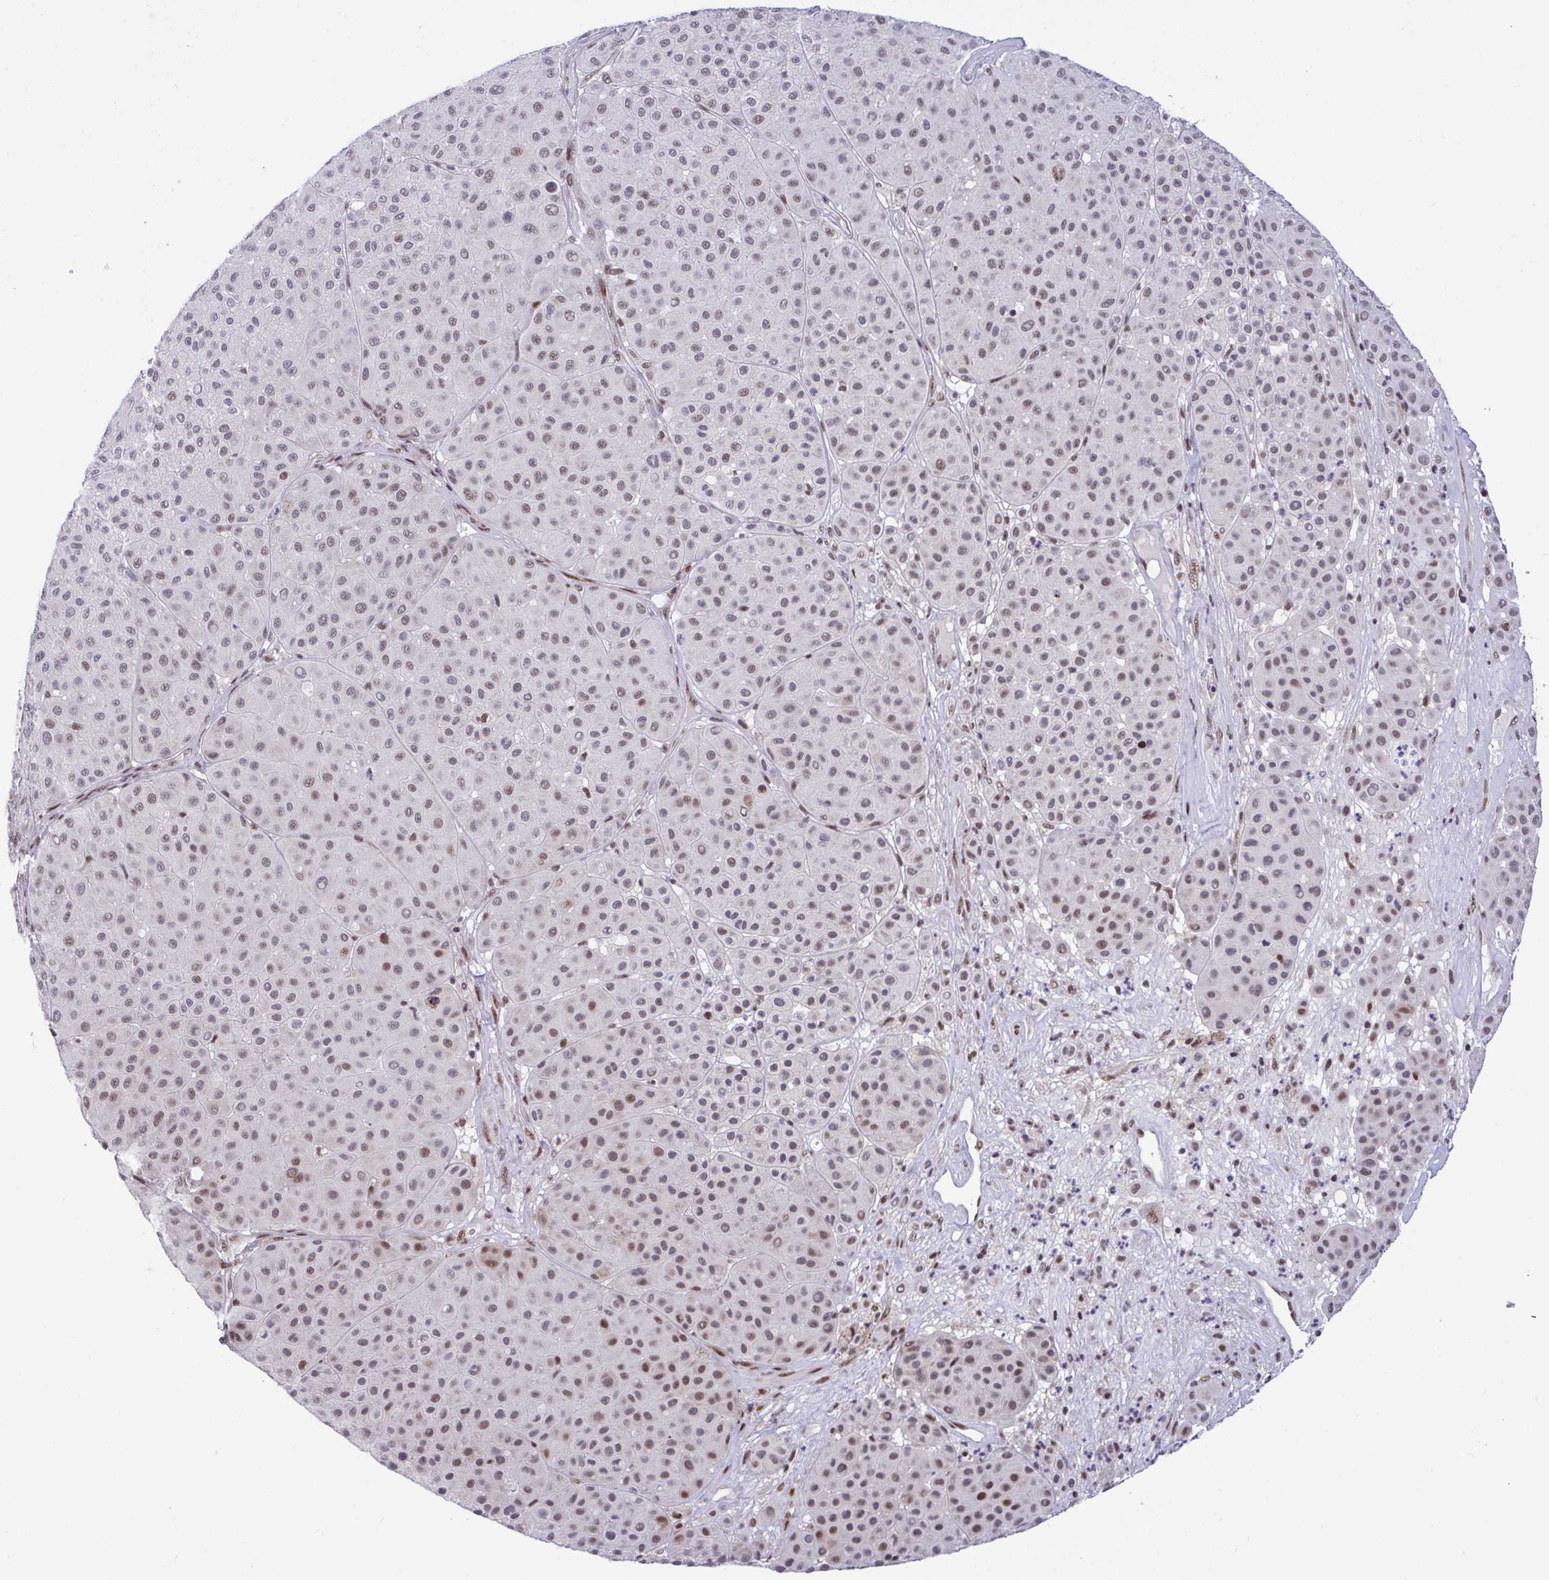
{"staining": {"intensity": "moderate", "quantity": "<25%", "location": "nuclear"}, "tissue": "melanoma", "cell_type": "Tumor cells", "image_type": "cancer", "snomed": [{"axis": "morphology", "description": "Malignant melanoma, Metastatic site"}, {"axis": "topography", "description": "Smooth muscle"}], "caption": "Immunohistochemical staining of melanoma shows moderate nuclear protein expression in approximately <25% of tumor cells.", "gene": "WBP11", "patient": {"sex": "male", "age": 41}}